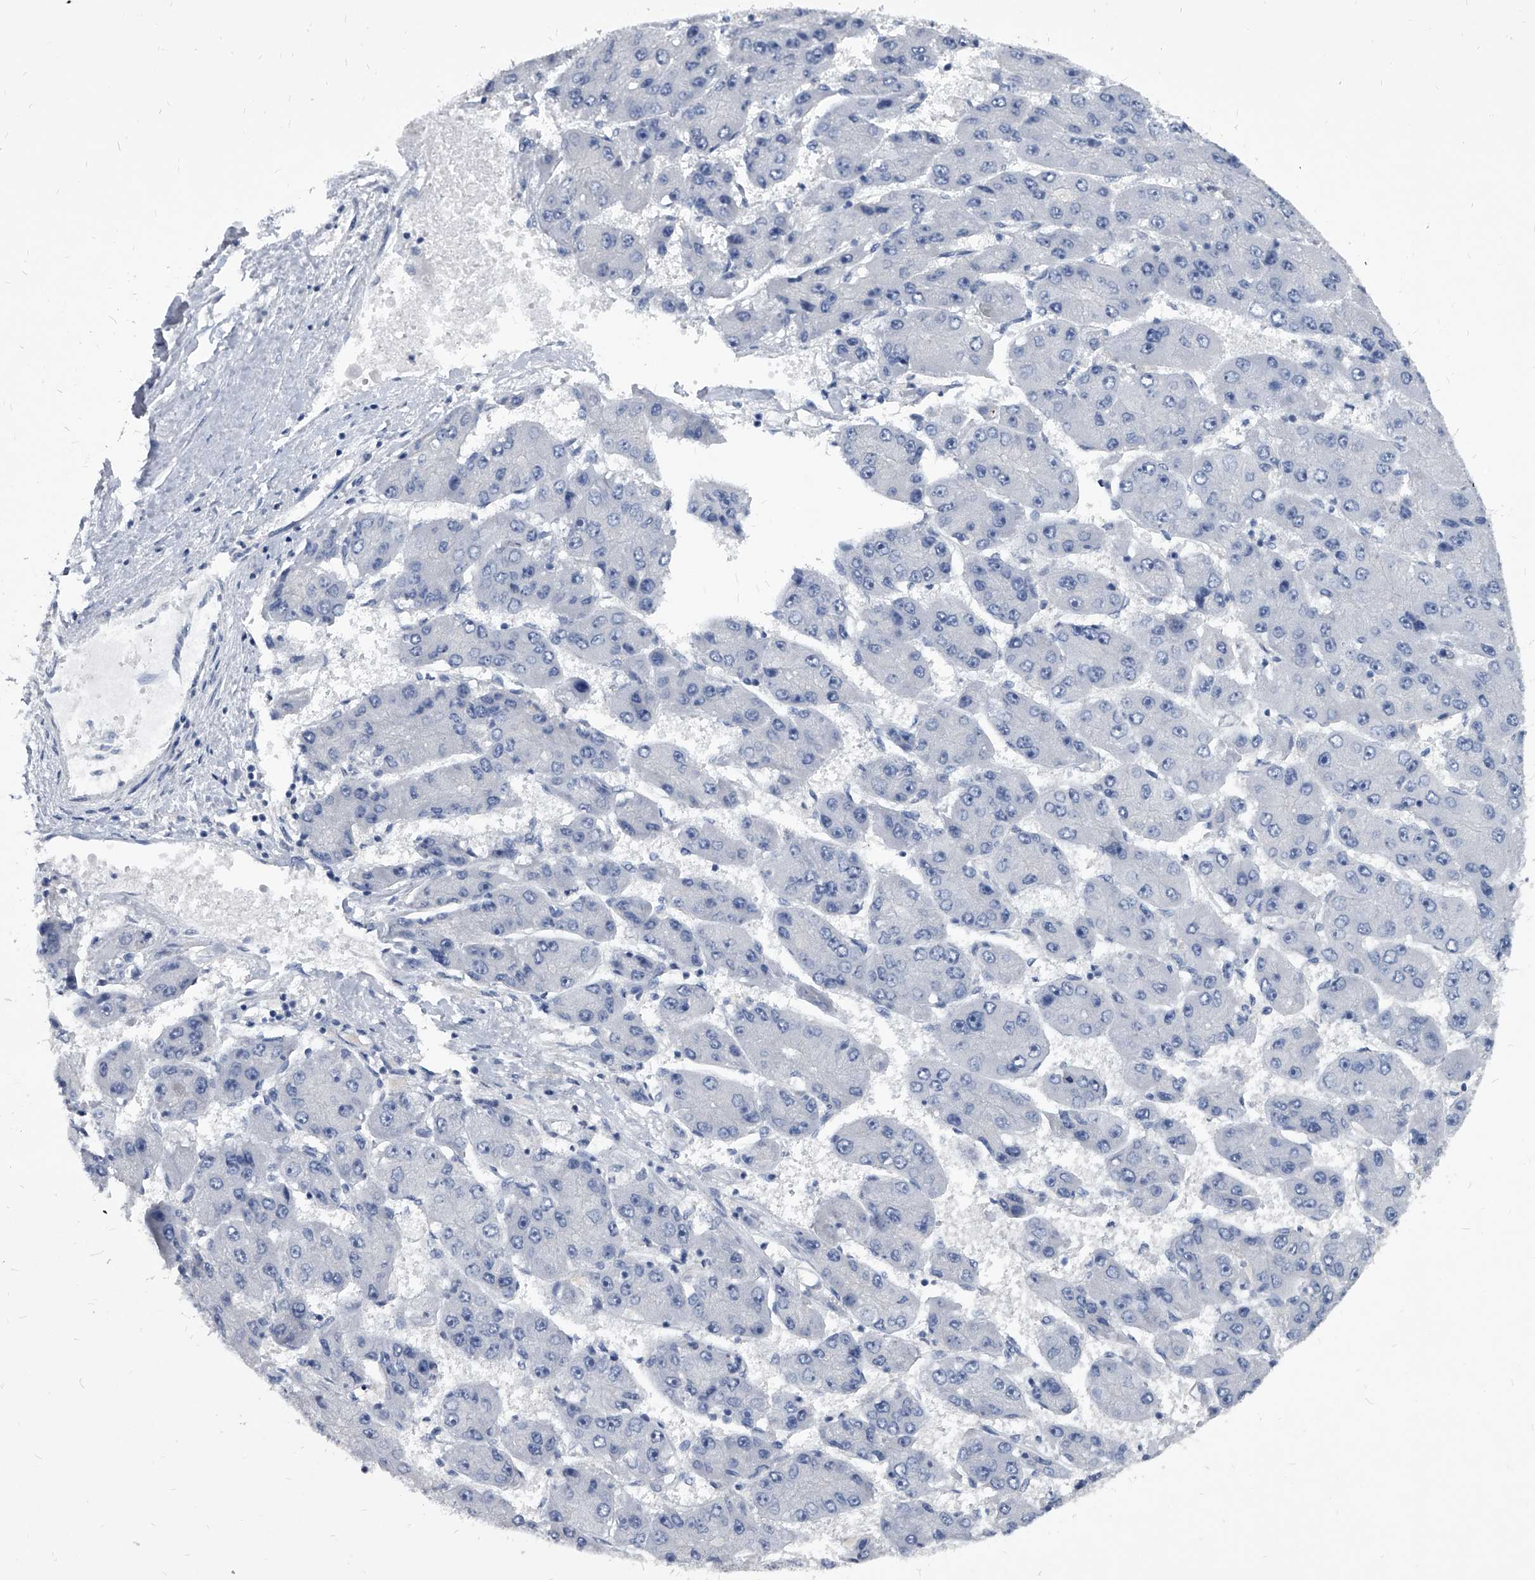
{"staining": {"intensity": "negative", "quantity": "none", "location": "none"}, "tissue": "liver cancer", "cell_type": "Tumor cells", "image_type": "cancer", "snomed": [{"axis": "morphology", "description": "Carcinoma, Hepatocellular, NOS"}, {"axis": "topography", "description": "Liver"}], "caption": "Liver hepatocellular carcinoma was stained to show a protein in brown. There is no significant expression in tumor cells. Brightfield microscopy of IHC stained with DAB (3,3'-diaminobenzidine) (brown) and hematoxylin (blue), captured at high magnification.", "gene": "BCAS1", "patient": {"sex": "female", "age": 61}}